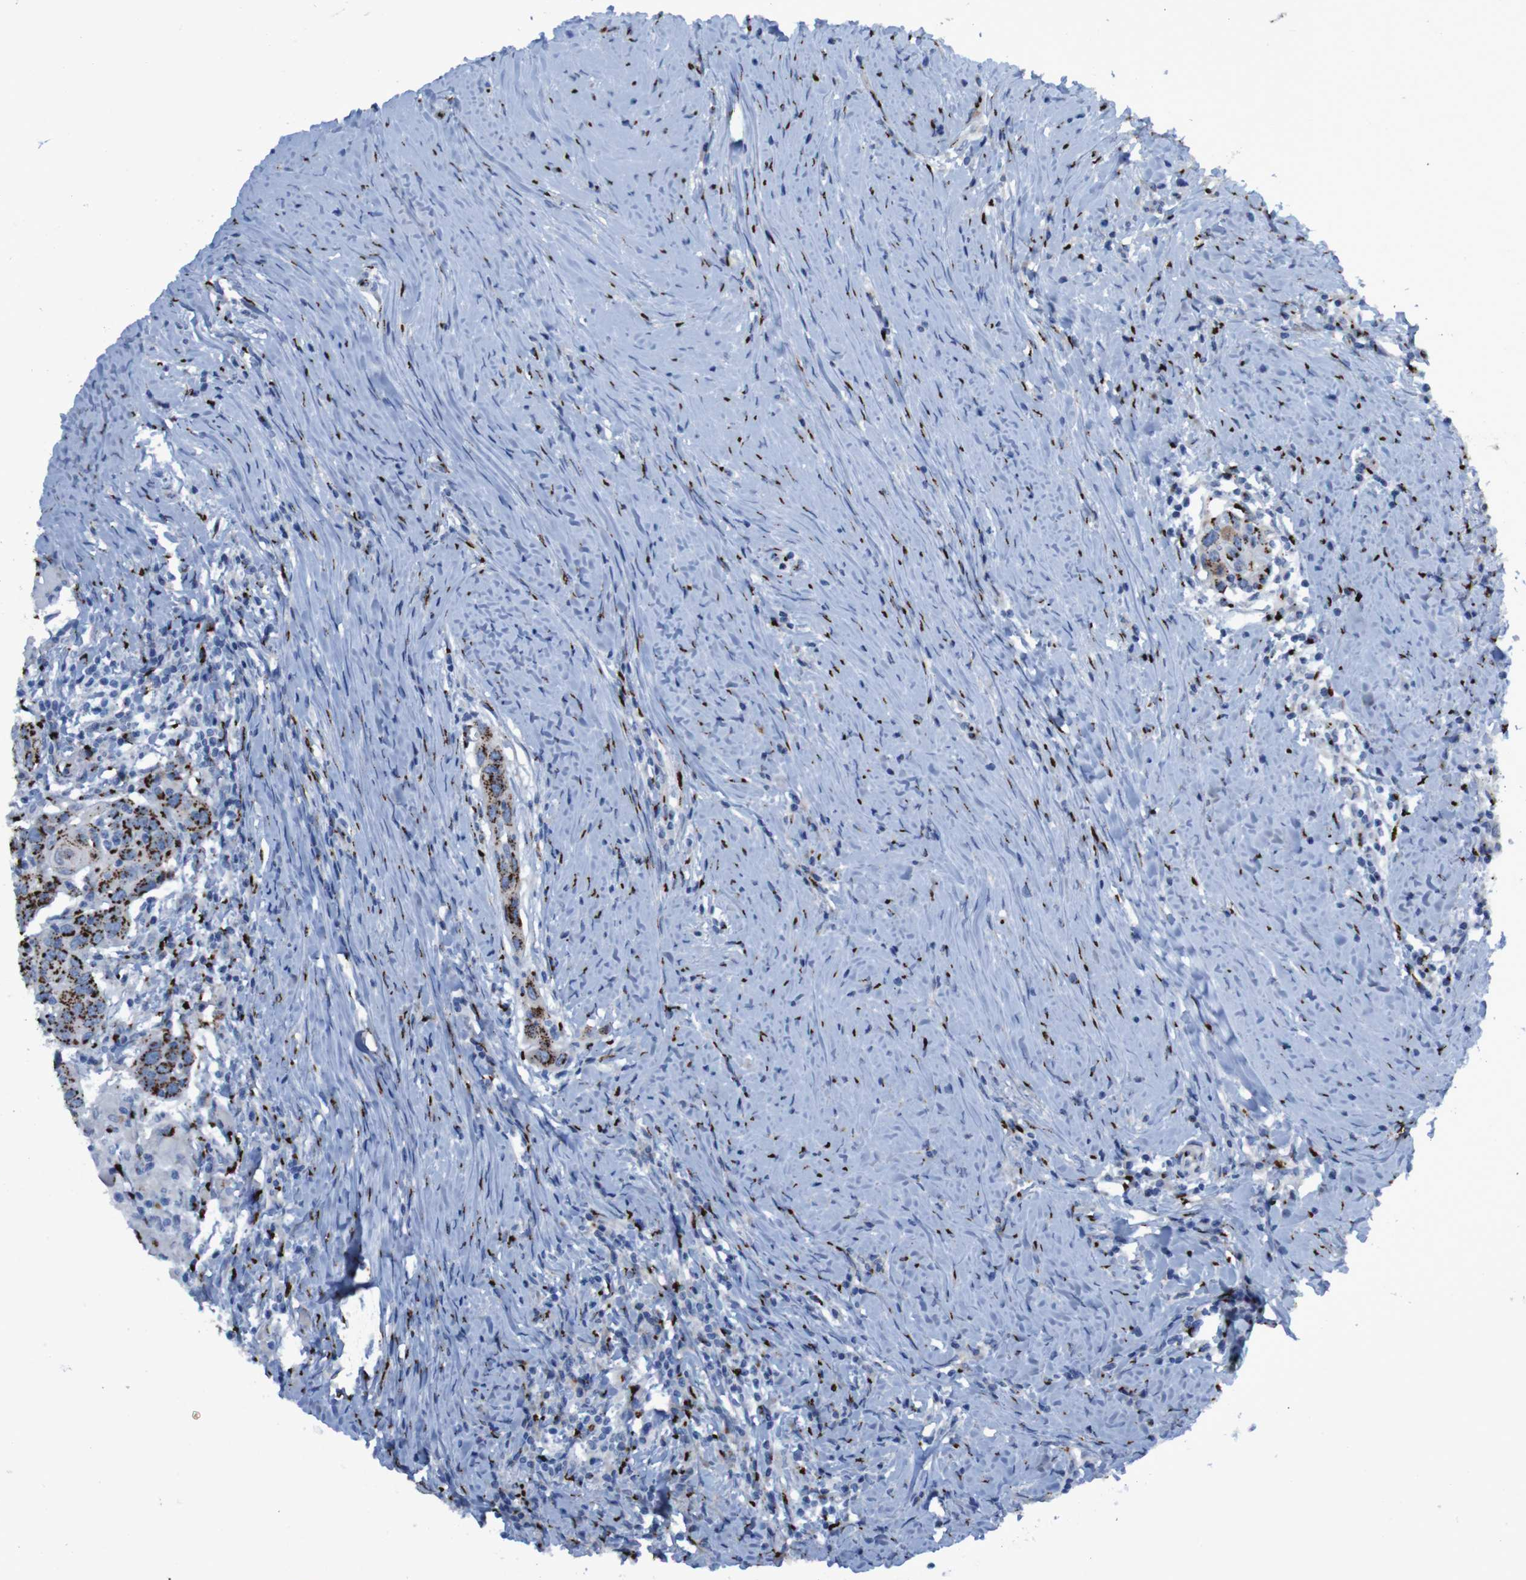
{"staining": {"intensity": "strong", "quantity": ">75%", "location": "cytoplasmic/membranous"}, "tissue": "head and neck cancer", "cell_type": "Tumor cells", "image_type": "cancer", "snomed": [{"axis": "morphology", "description": "Squamous cell carcinoma, NOS"}, {"axis": "topography", "description": "Oral tissue"}, {"axis": "topography", "description": "Head-Neck"}], "caption": "The photomicrograph shows staining of head and neck cancer (squamous cell carcinoma), revealing strong cytoplasmic/membranous protein positivity (brown color) within tumor cells.", "gene": "GOLM1", "patient": {"sex": "female", "age": 50}}